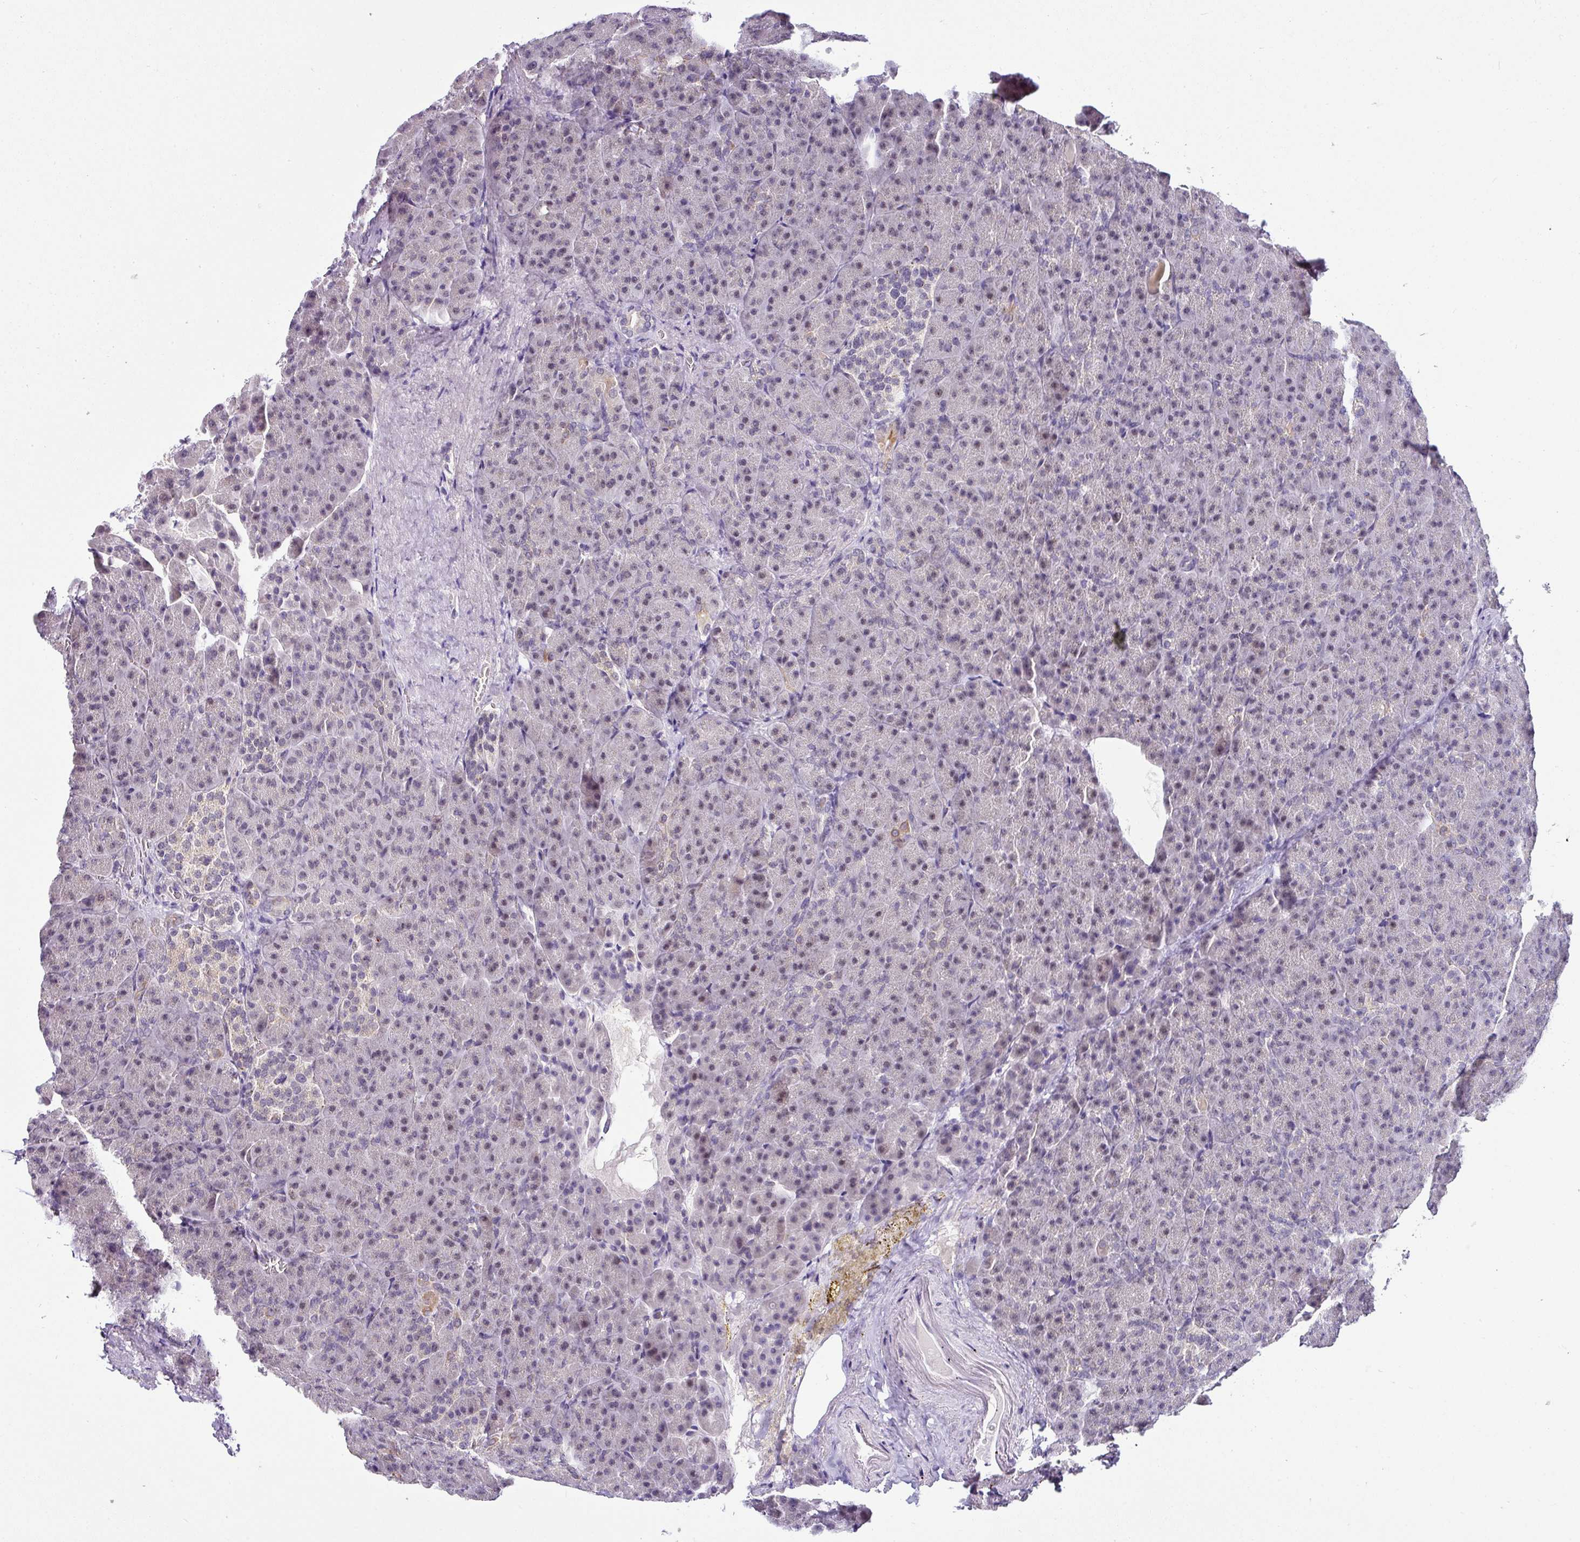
{"staining": {"intensity": "moderate", "quantity": "<25%", "location": "cytoplasmic/membranous,nuclear"}, "tissue": "pancreas", "cell_type": "Exocrine glandular cells", "image_type": "normal", "snomed": [{"axis": "morphology", "description": "Normal tissue, NOS"}, {"axis": "topography", "description": "Pancreas"}], "caption": "This is a micrograph of IHC staining of normal pancreas, which shows moderate expression in the cytoplasmic/membranous,nuclear of exocrine glandular cells.", "gene": "NAPSA", "patient": {"sex": "female", "age": 74}}